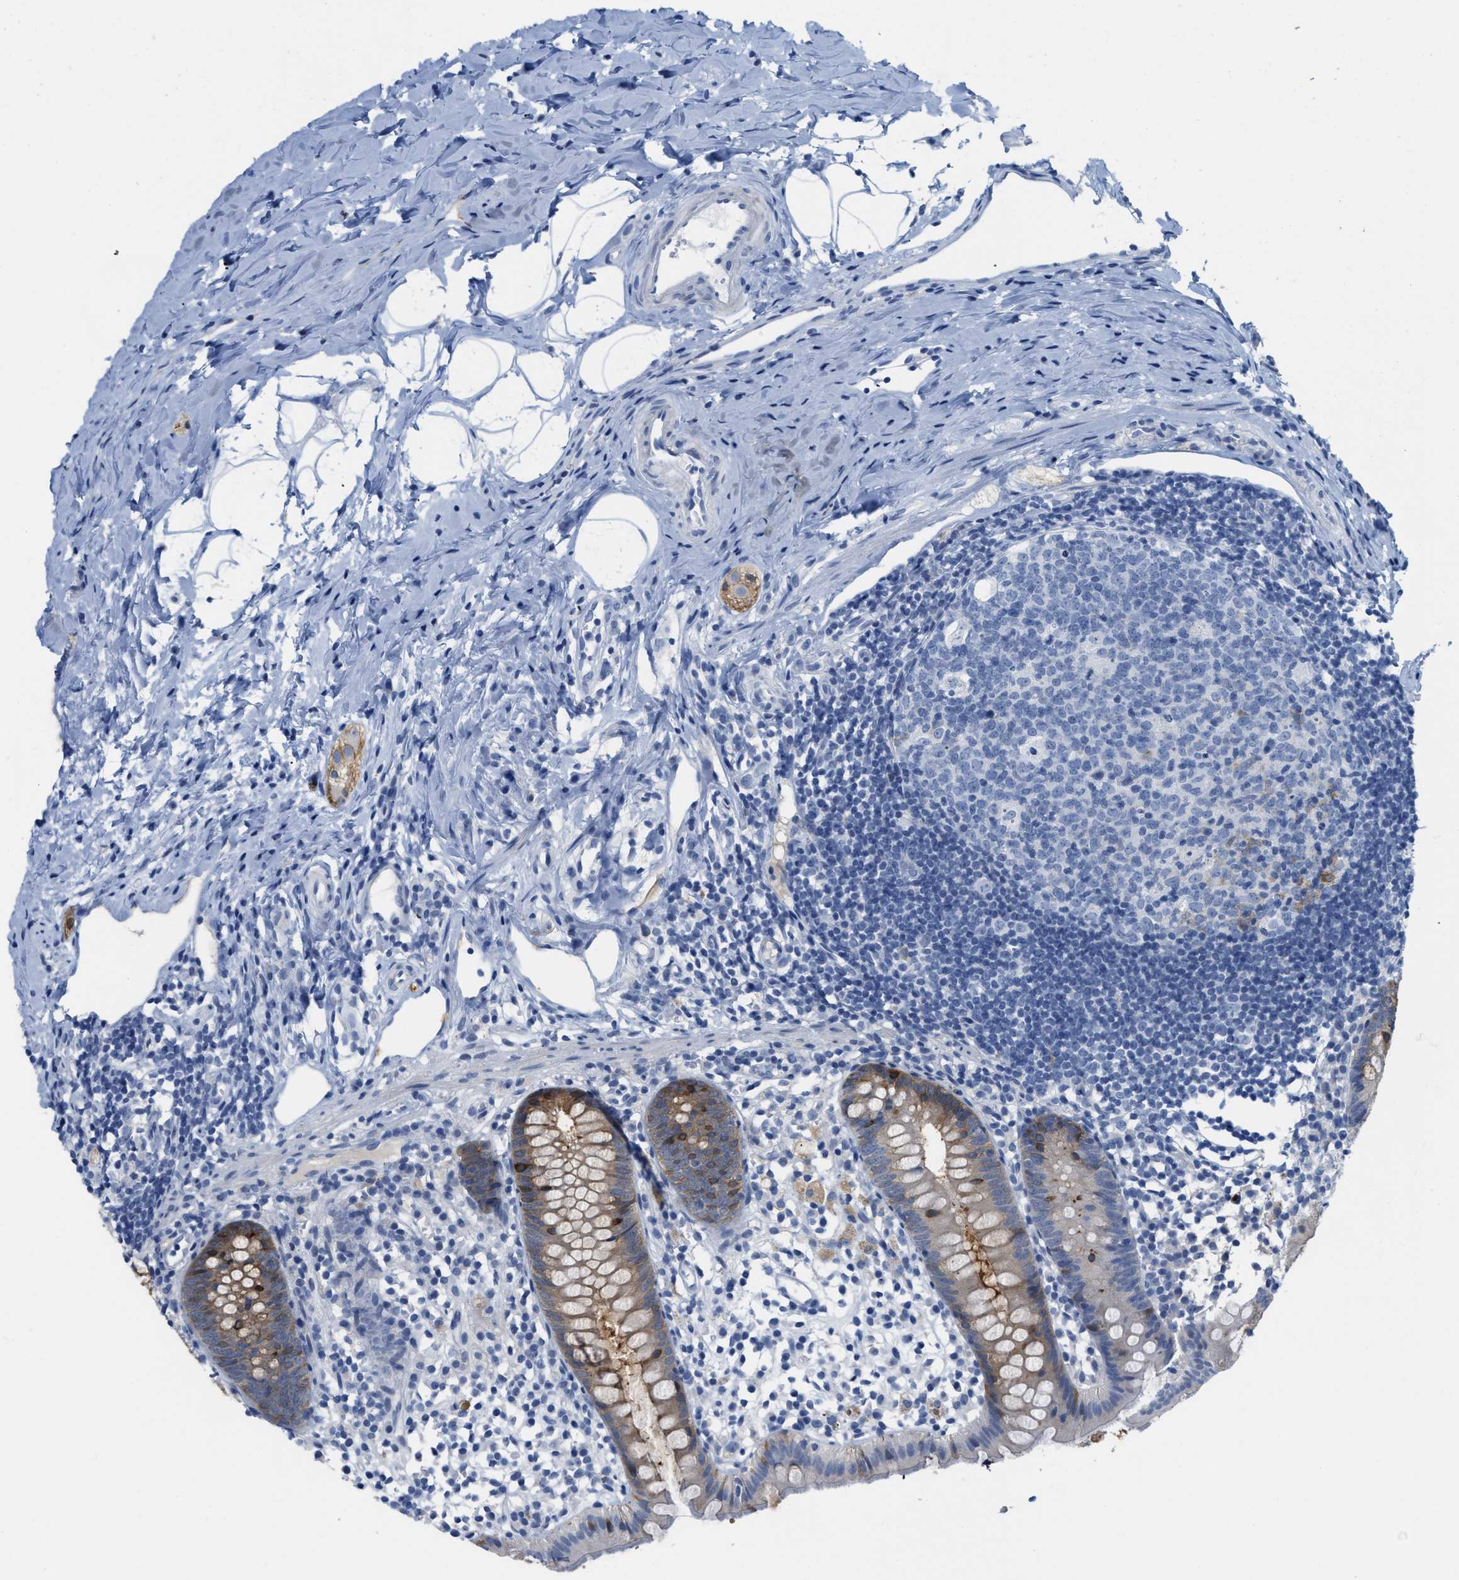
{"staining": {"intensity": "moderate", "quantity": ">75%", "location": "cytoplasmic/membranous"}, "tissue": "appendix", "cell_type": "Glandular cells", "image_type": "normal", "snomed": [{"axis": "morphology", "description": "Normal tissue, NOS"}, {"axis": "topography", "description": "Appendix"}], "caption": "This histopathology image displays normal appendix stained with immunohistochemistry to label a protein in brown. The cytoplasmic/membranous of glandular cells show moderate positivity for the protein. Nuclei are counter-stained blue.", "gene": "CRYM", "patient": {"sex": "female", "age": 20}}